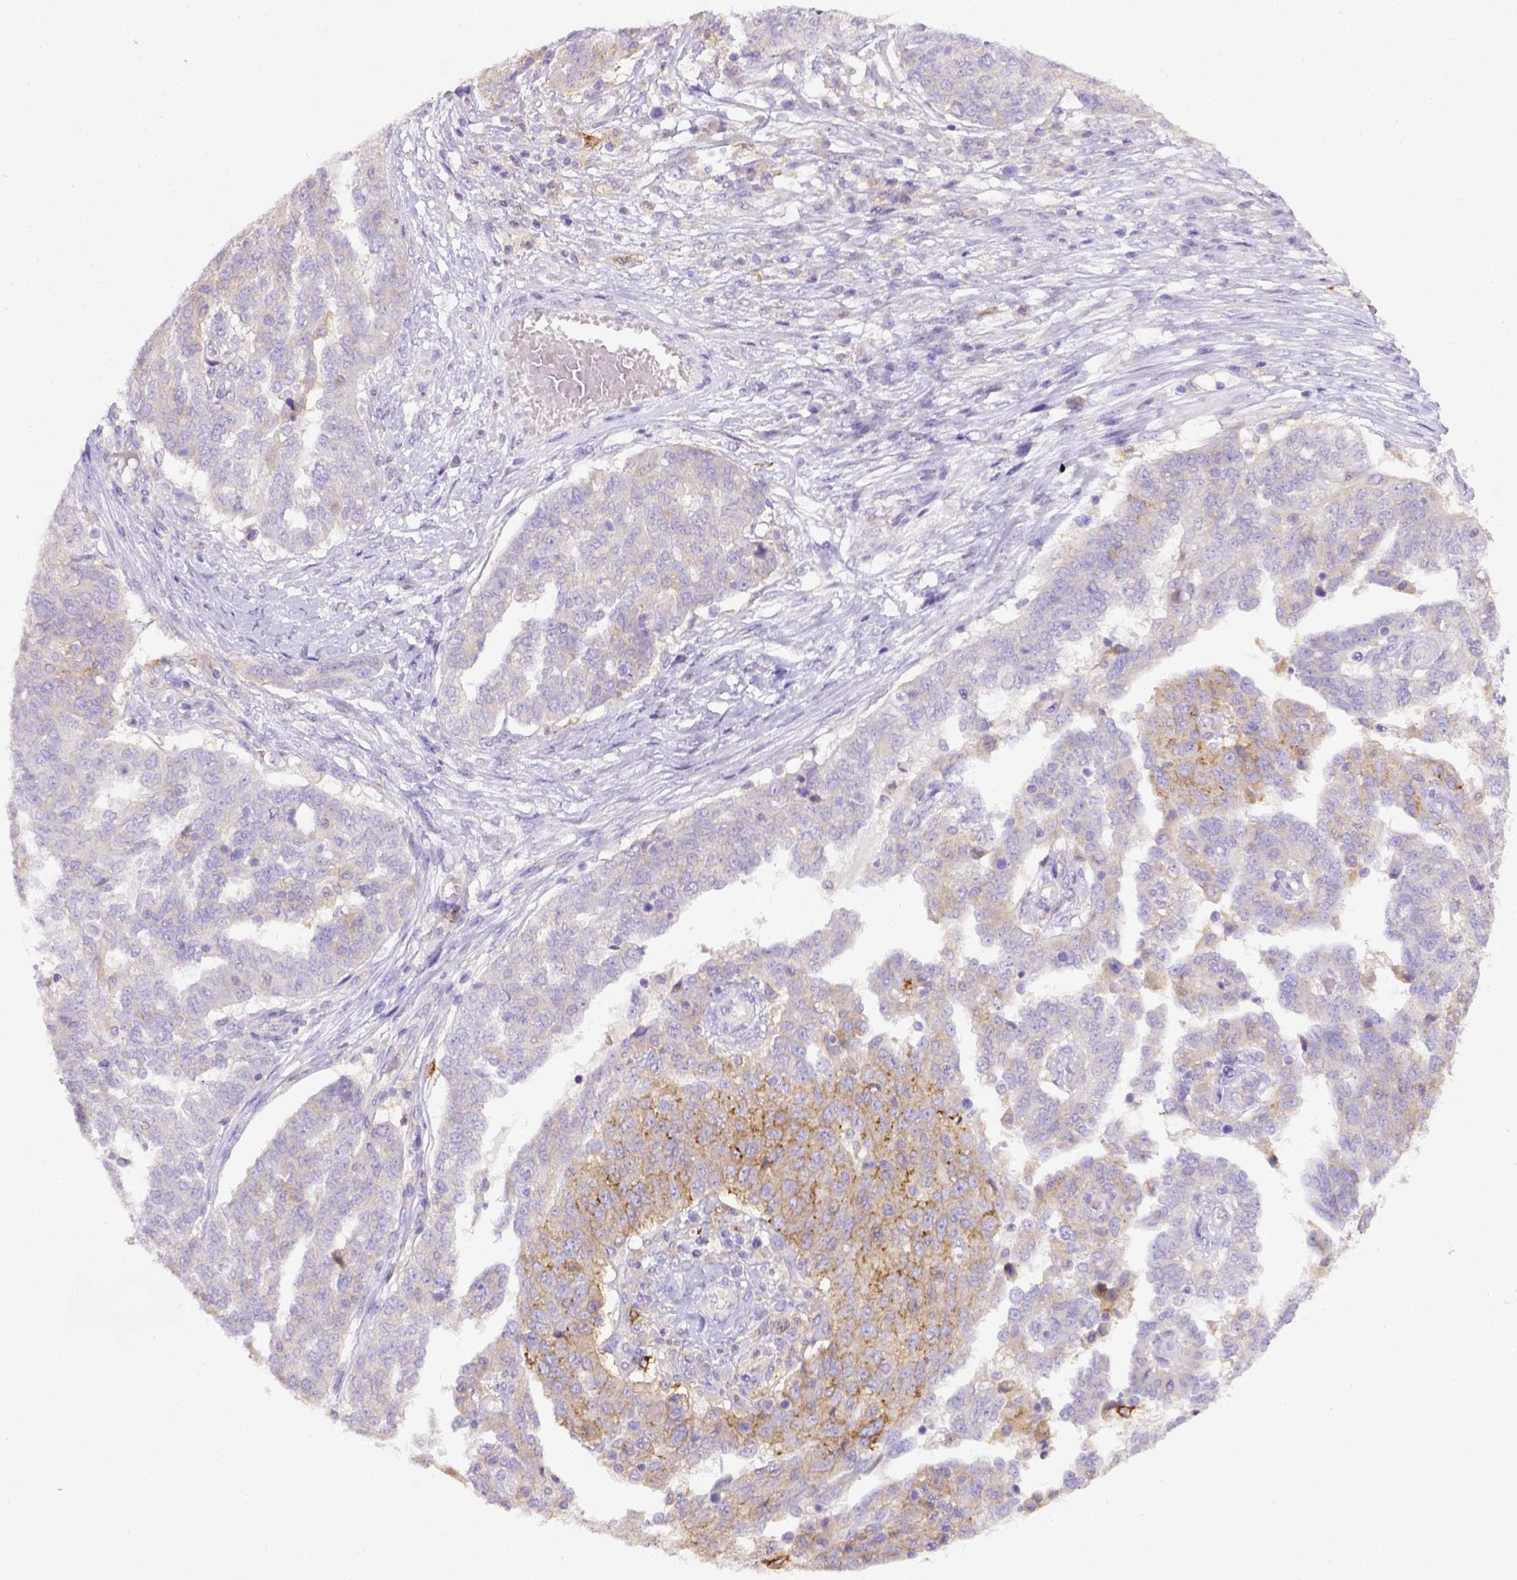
{"staining": {"intensity": "negative", "quantity": "none", "location": "none"}, "tissue": "ovarian cancer", "cell_type": "Tumor cells", "image_type": "cancer", "snomed": [{"axis": "morphology", "description": "Cystadenocarcinoma, serous, NOS"}, {"axis": "topography", "description": "Ovary"}], "caption": "This photomicrograph is of serous cystadenocarcinoma (ovarian) stained with immunohistochemistry (IHC) to label a protein in brown with the nuclei are counter-stained blue. There is no expression in tumor cells. The staining is performed using DAB brown chromogen with nuclei counter-stained in using hematoxylin.", "gene": "CD40", "patient": {"sex": "female", "age": 67}}